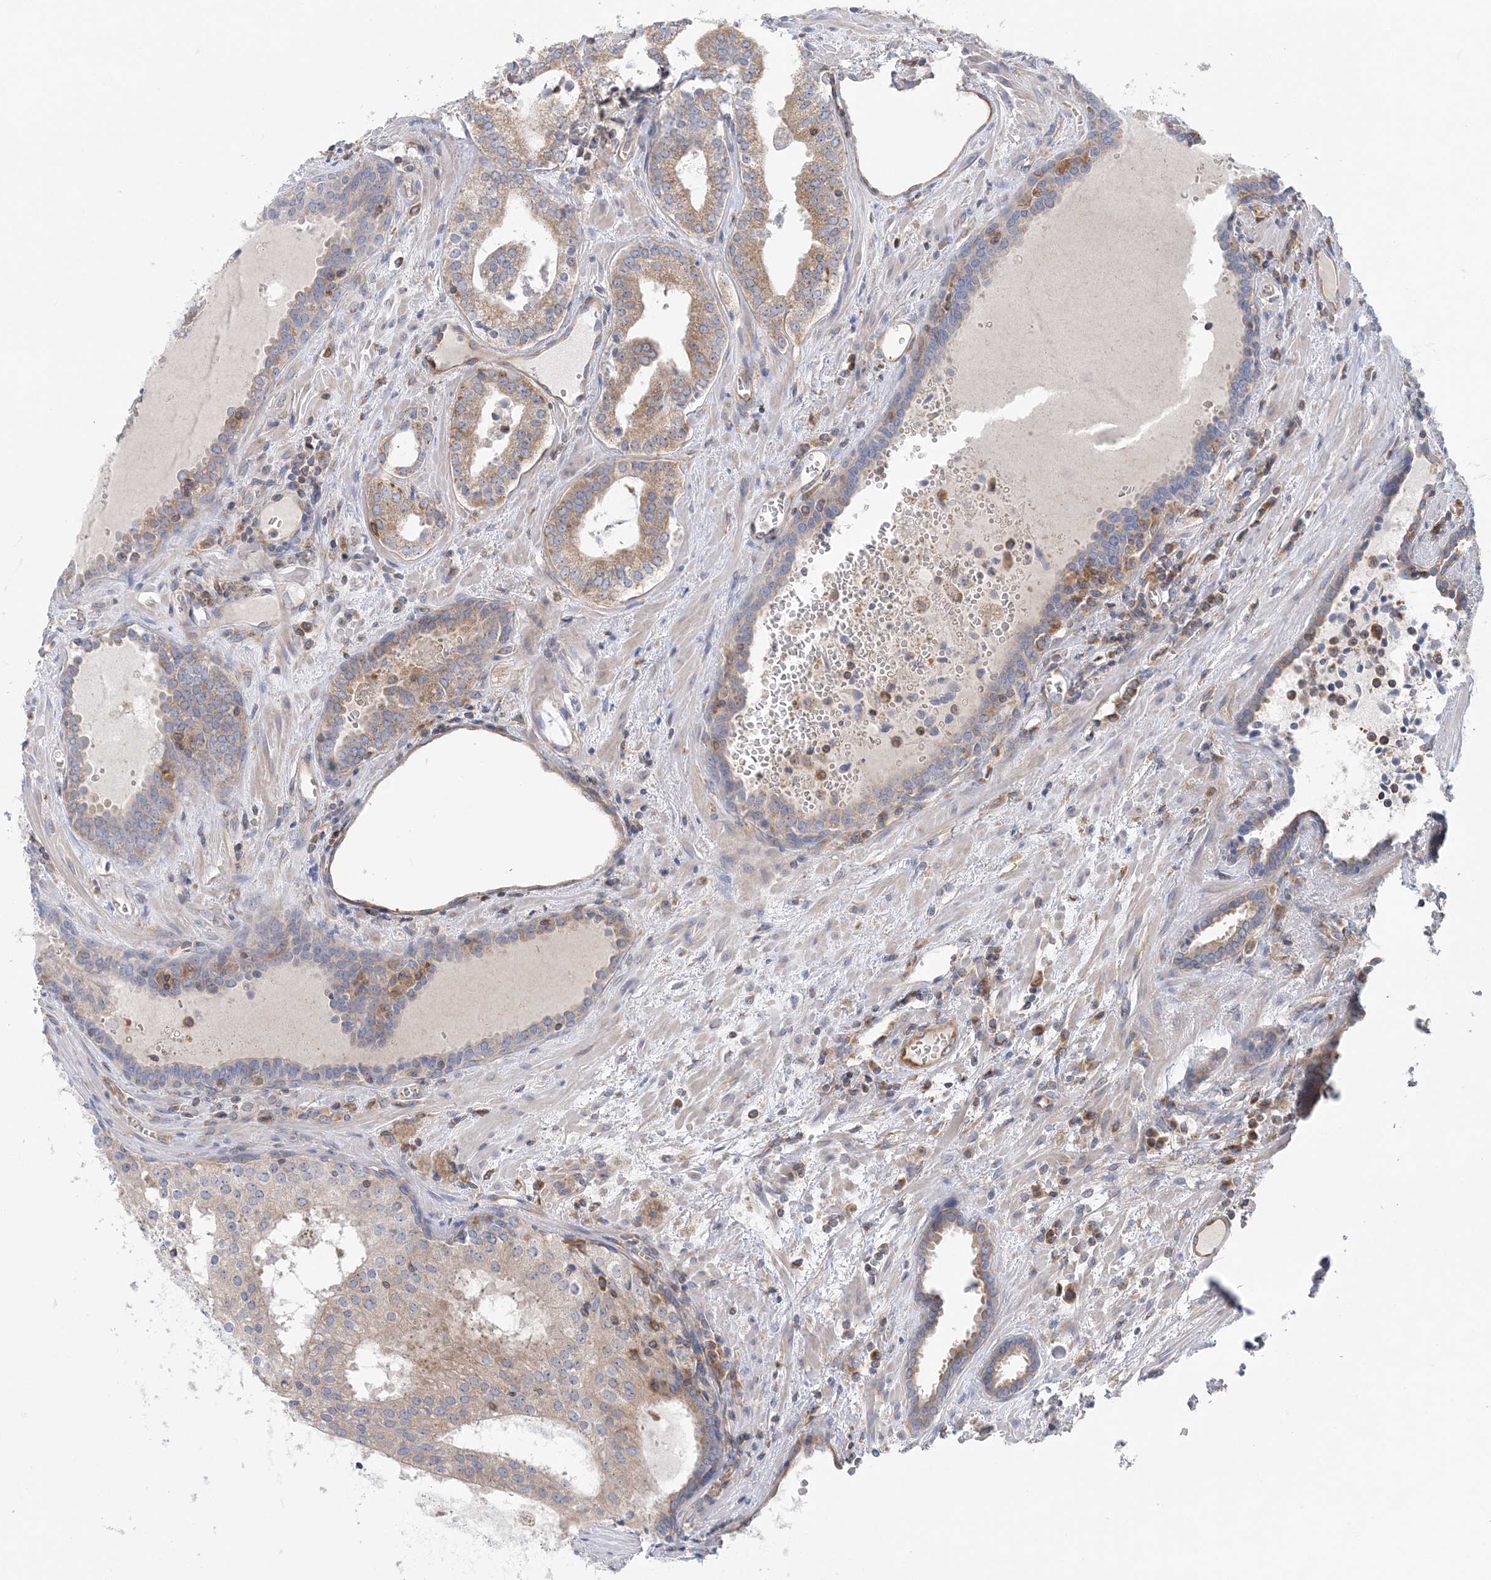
{"staining": {"intensity": "moderate", "quantity": ">75%", "location": "cytoplasmic/membranous"}, "tissue": "prostate cancer", "cell_type": "Tumor cells", "image_type": "cancer", "snomed": [{"axis": "morphology", "description": "Adenocarcinoma, High grade"}, {"axis": "topography", "description": "Prostate"}], "caption": "Approximately >75% of tumor cells in prostate cancer reveal moderate cytoplasmic/membranous protein staining as visualized by brown immunohistochemical staining.", "gene": "FAM114A2", "patient": {"sex": "male", "age": 68}}